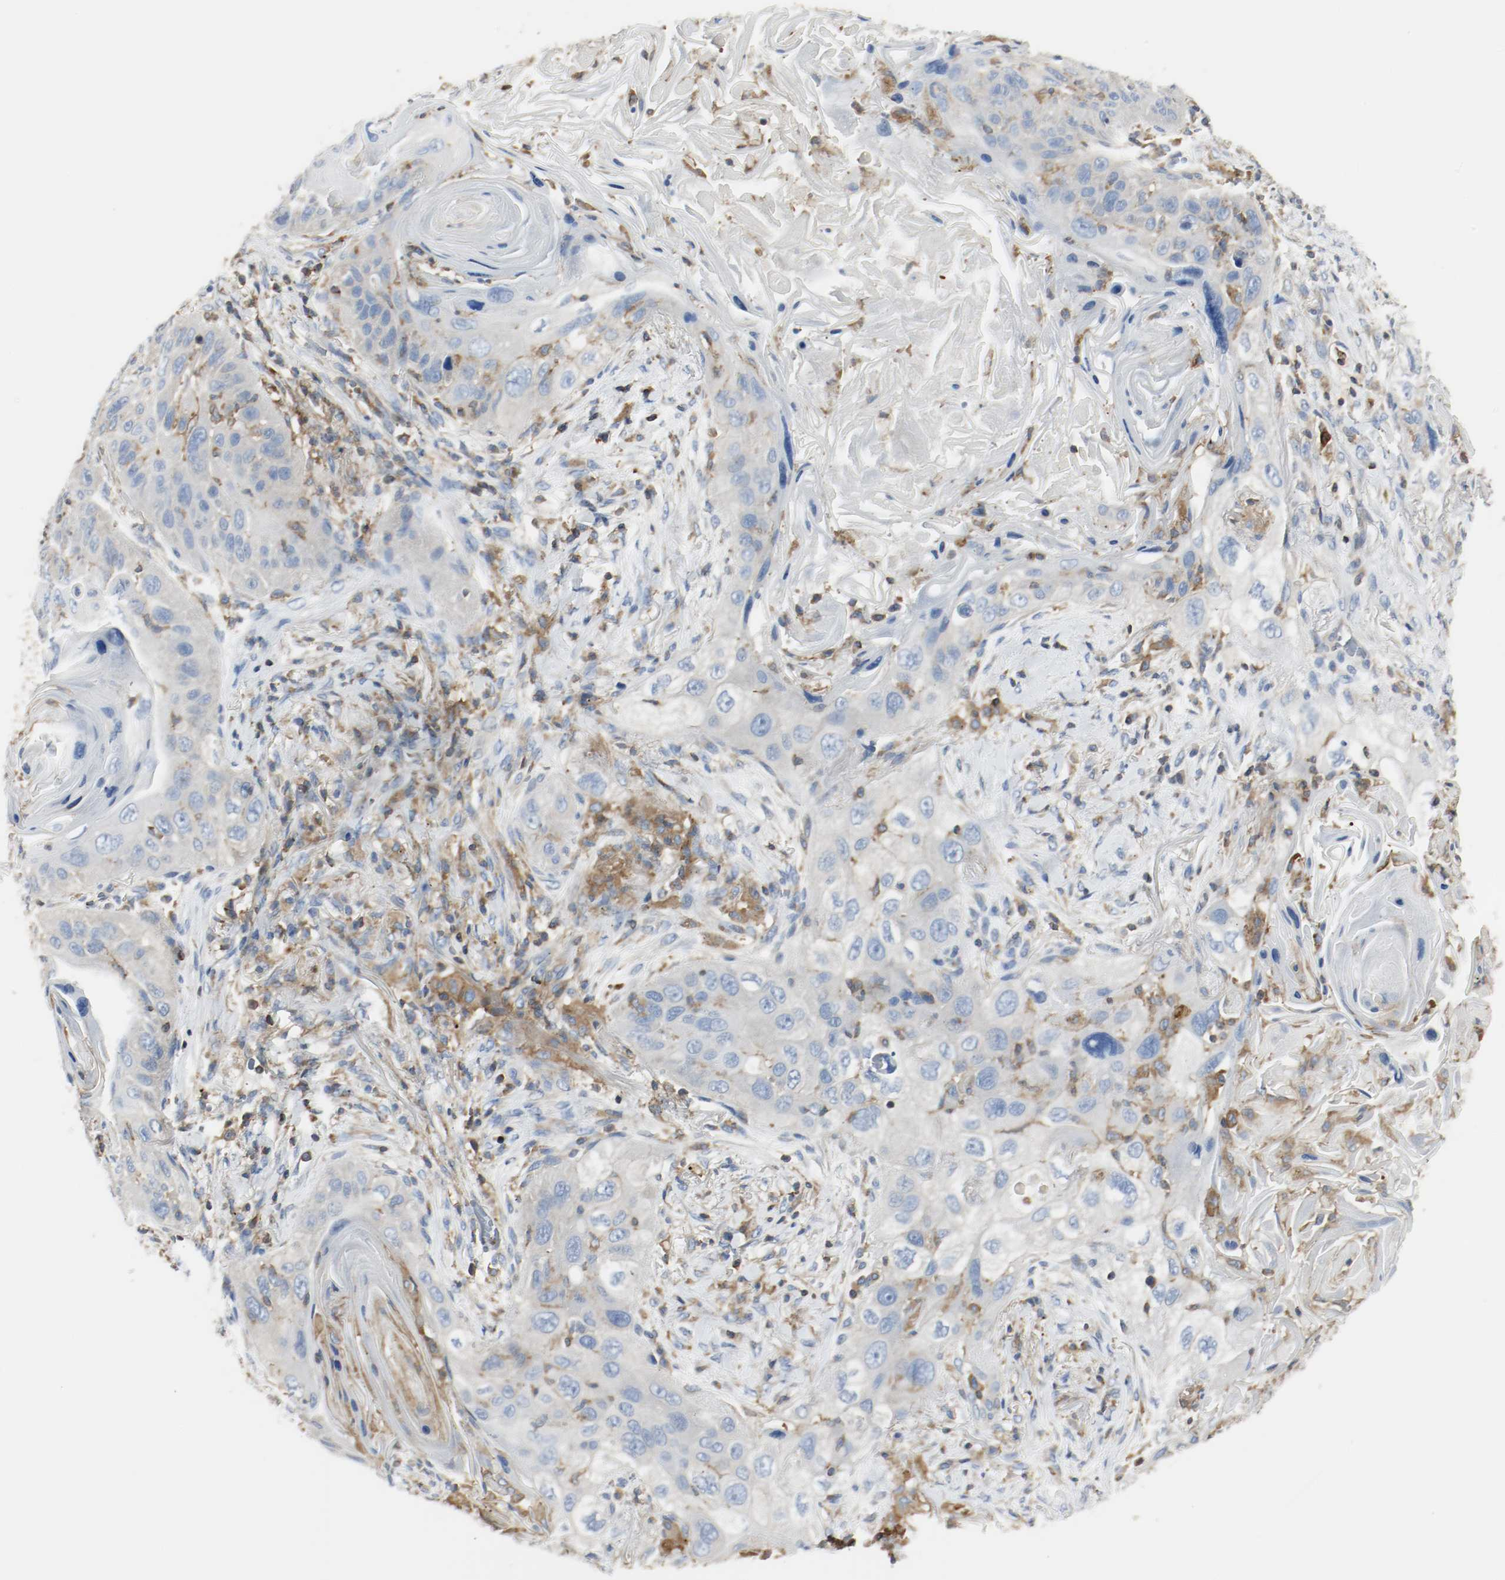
{"staining": {"intensity": "weak", "quantity": "25%-75%", "location": "cytoplasmic/membranous"}, "tissue": "lung cancer", "cell_type": "Tumor cells", "image_type": "cancer", "snomed": [{"axis": "morphology", "description": "Squamous cell carcinoma, NOS"}, {"axis": "topography", "description": "Lung"}], "caption": "Immunohistochemistry of lung squamous cell carcinoma displays low levels of weak cytoplasmic/membranous expression in about 25%-75% of tumor cells.", "gene": "ARPC1B", "patient": {"sex": "female", "age": 67}}